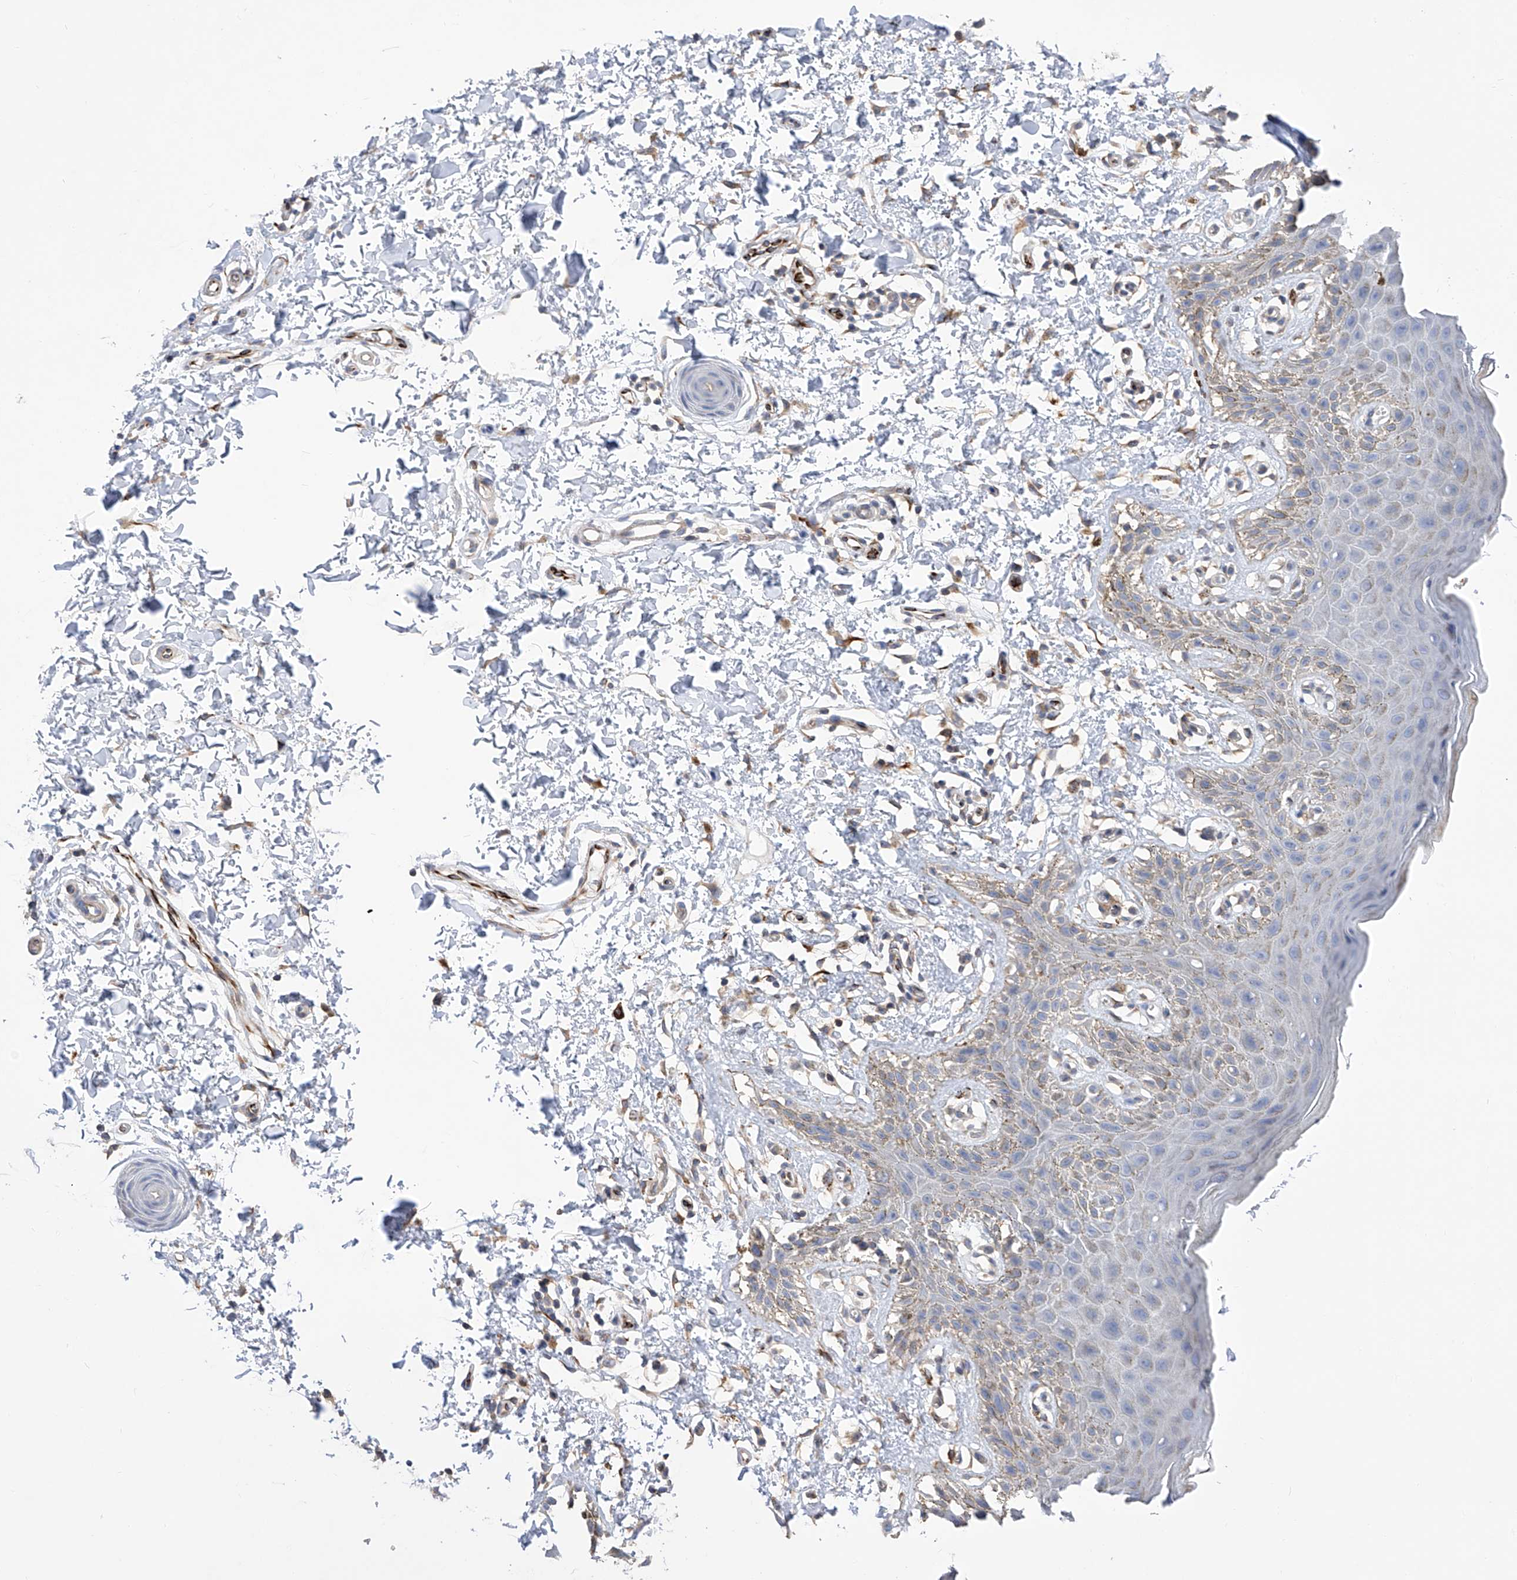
{"staining": {"intensity": "weak", "quantity": "<25%", "location": "cytoplasmic/membranous"}, "tissue": "skin", "cell_type": "Epidermal cells", "image_type": "normal", "snomed": [{"axis": "morphology", "description": "Normal tissue, NOS"}, {"axis": "topography", "description": "Anal"}], "caption": "The micrograph shows no staining of epidermal cells in unremarkable skin.", "gene": "NFATC4", "patient": {"sex": "male", "age": 44}}